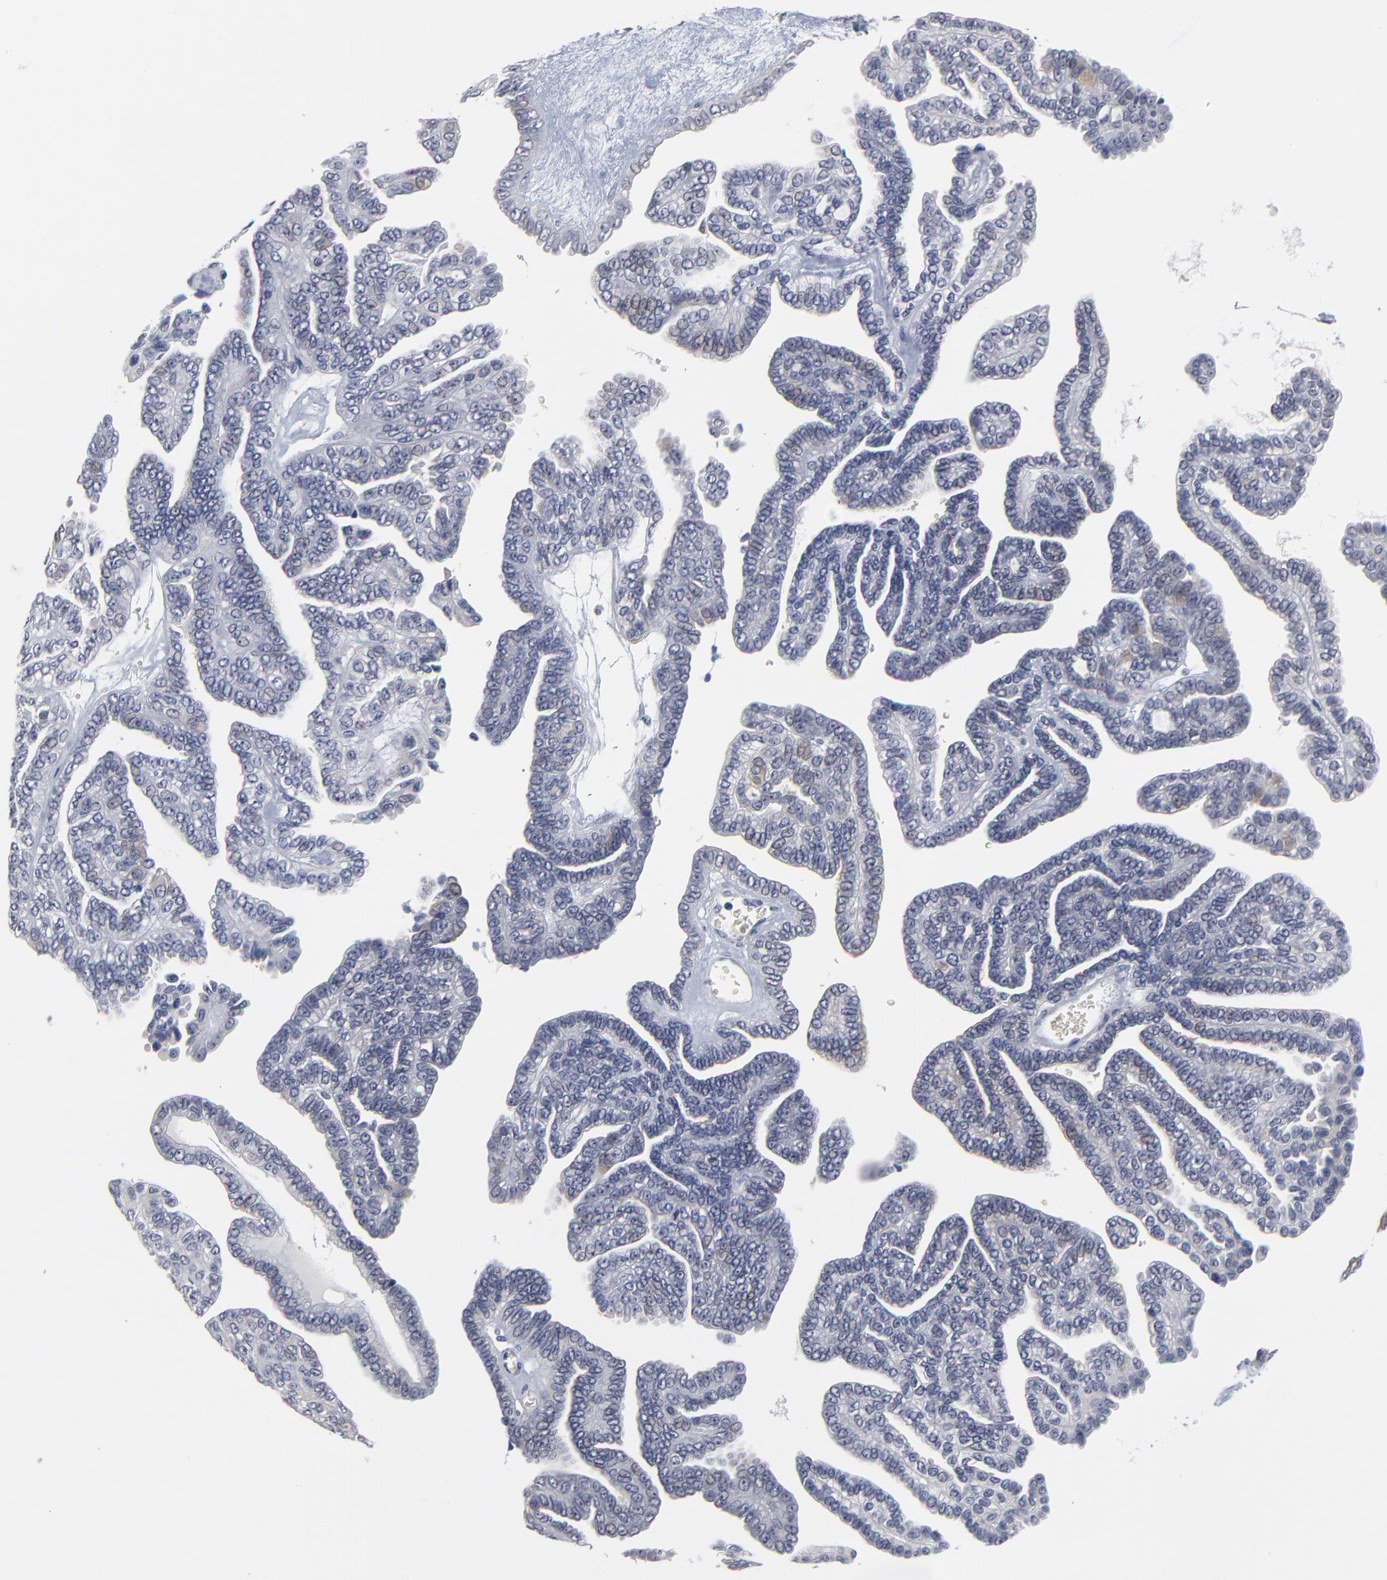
{"staining": {"intensity": "weak", "quantity": "<25%", "location": "cytoplasmic/membranous"}, "tissue": "ovarian cancer", "cell_type": "Tumor cells", "image_type": "cancer", "snomed": [{"axis": "morphology", "description": "Cystadenocarcinoma, serous, NOS"}, {"axis": "topography", "description": "Ovary"}], "caption": "This is an IHC histopathology image of serous cystadenocarcinoma (ovarian). There is no positivity in tumor cells.", "gene": "MAGEA10", "patient": {"sex": "female", "age": 71}}